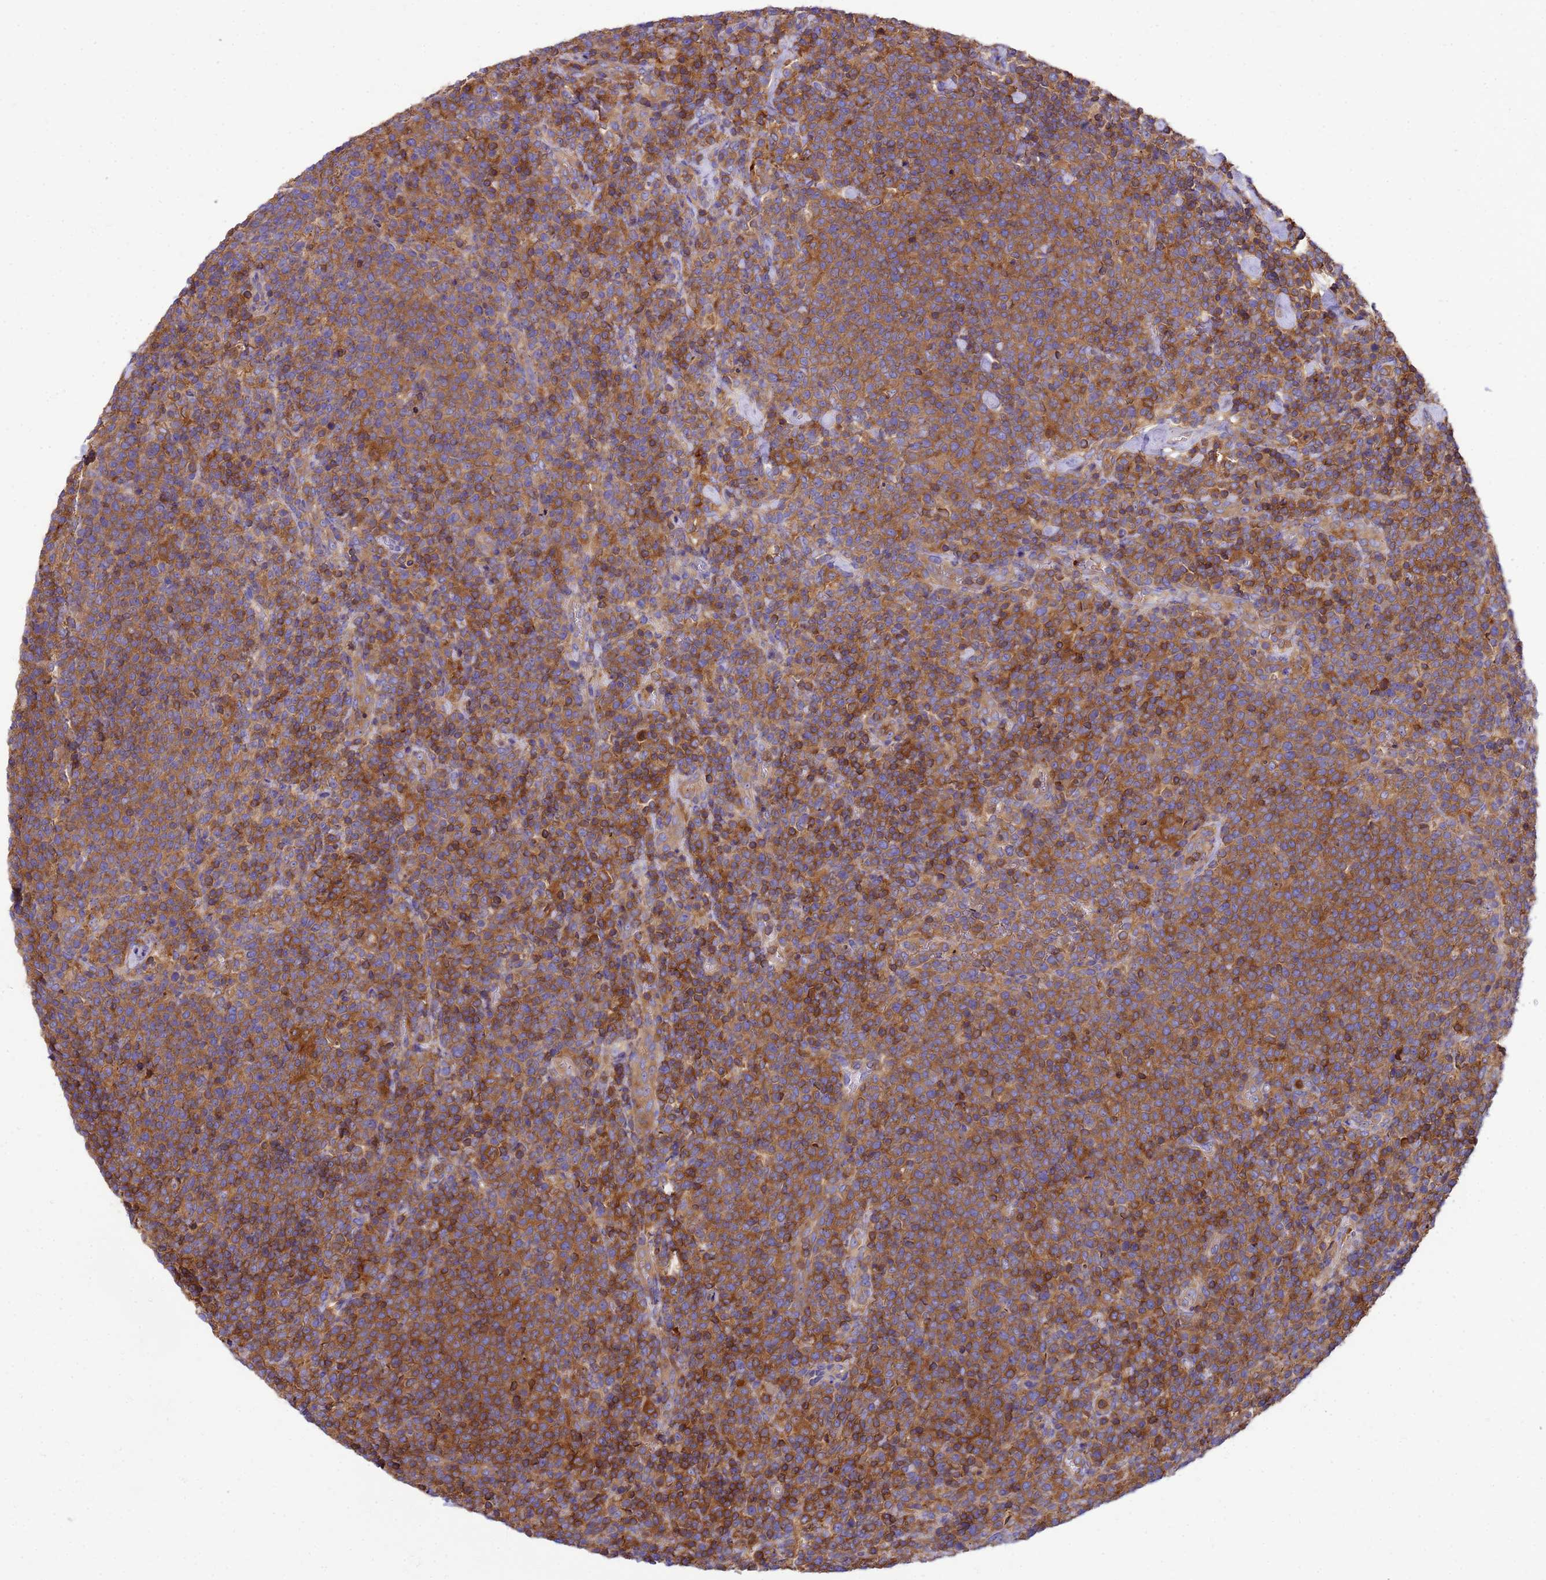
{"staining": {"intensity": "moderate", "quantity": ">75%", "location": "cytoplasmic/membranous"}, "tissue": "lymphoma", "cell_type": "Tumor cells", "image_type": "cancer", "snomed": [{"axis": "morphology", "description": "Malignant lymphoma, non-Hodgkin's type, High grade"}, {"axis": "topography", "description": "Lymph node"}], "caption": "High-grade malignant lymphoma, non-Hodgkin's type tissue demonstrates moderate cytoplasmic/membranous expression in approximately >75% of tumor cells", "gene": "ZNF235", "patient": {"sex": "male", "age": 61}}